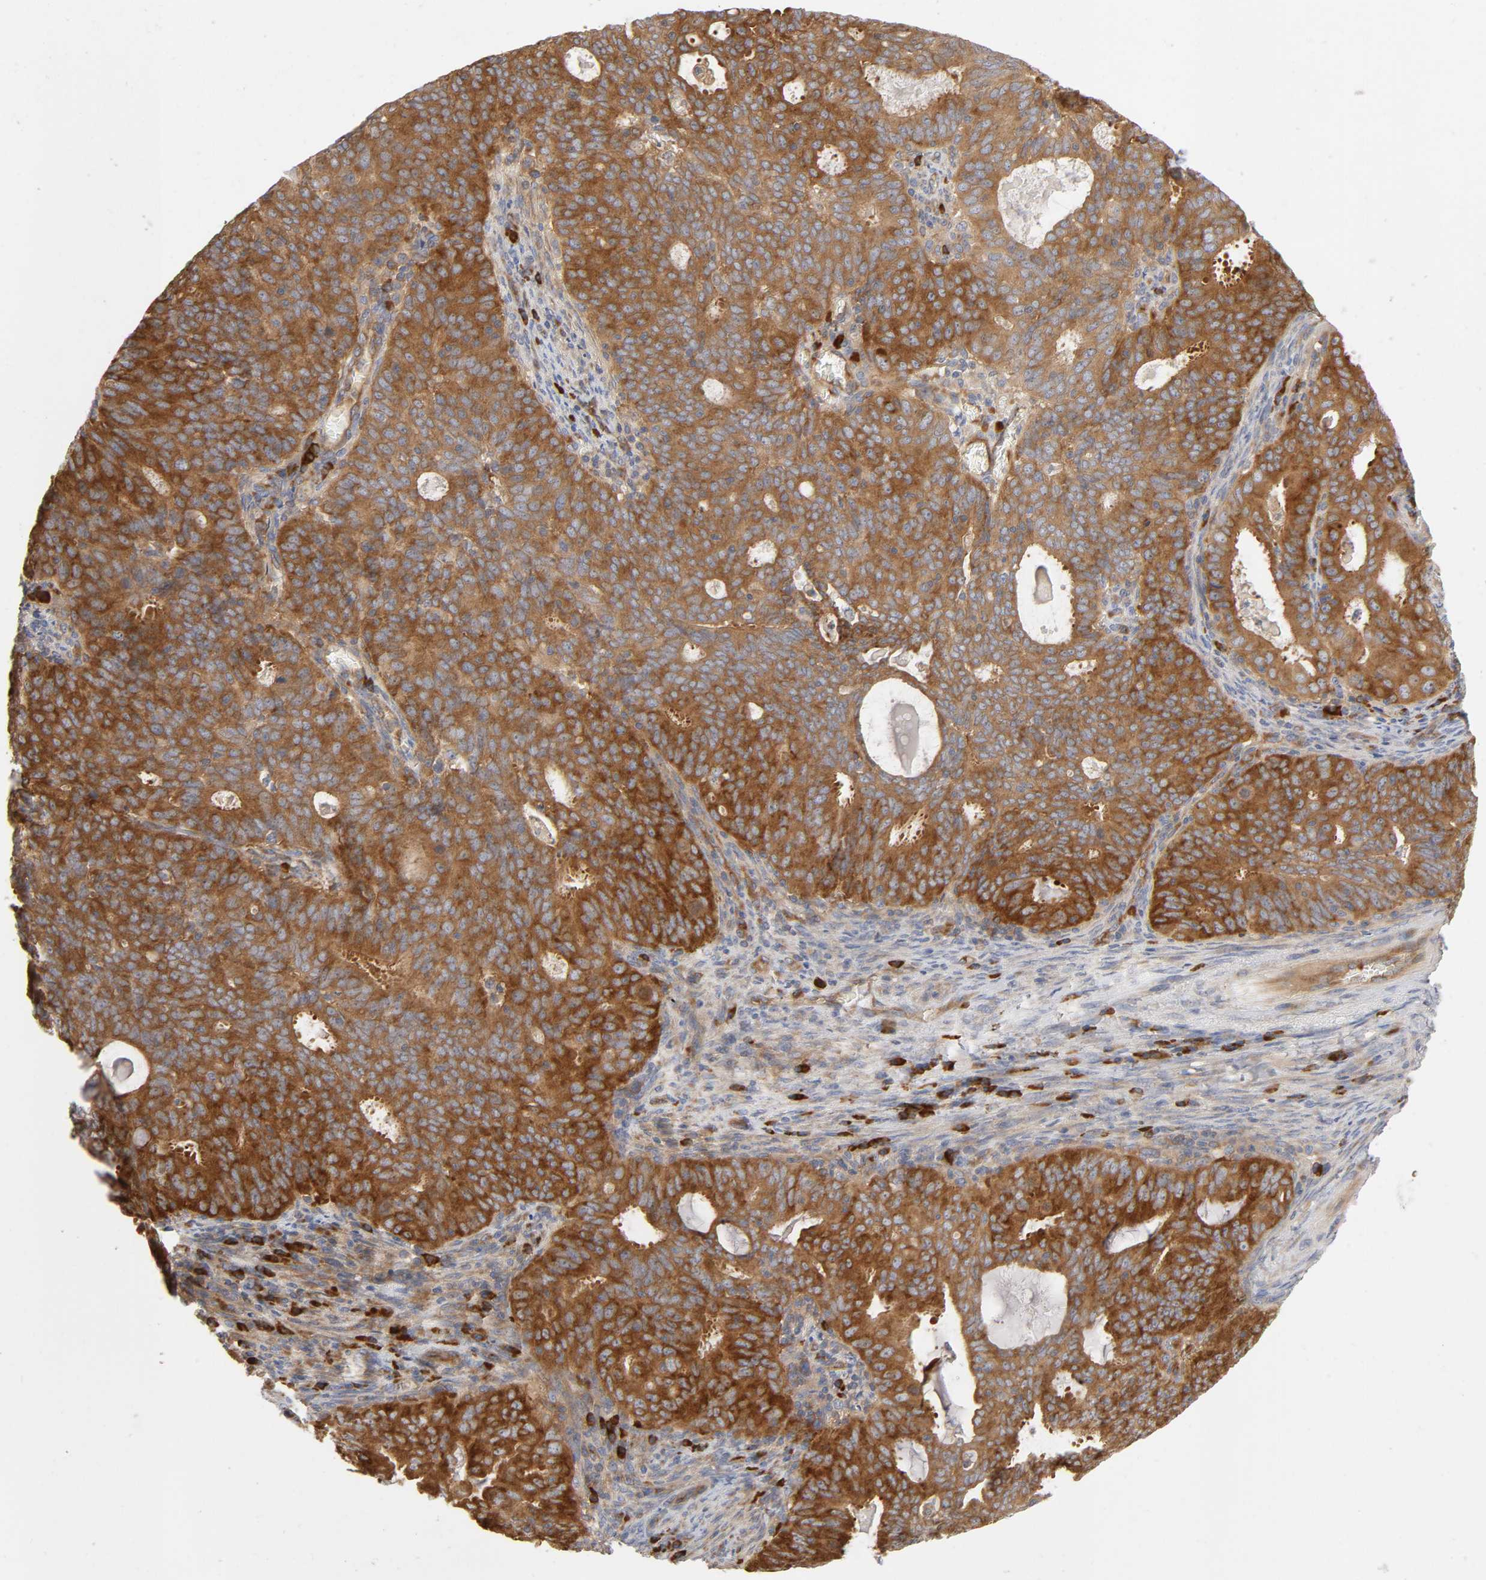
{"staining": {"intensity": "strong", "quantity": ">75%", "location": "cytoplasmic/membranous"}, "tissue": "cervical cancer", "cell_type": "Tumor cells", "image_type": "cancer", "snomed": [{"axis": "morphology", "description": "Adenocarcinoma, NOS"}, {"axis": "topography", "description": "Cervix"}], "caption": "DAB immunohistochemical staining of cervical cancer (adenocarcinoma) reveals strong cytoplasmic/membranous protein positivity in approximately >75% of tumor cells.", "gene": "SCHIP1", "patient": {"sex": "female", "age": 44}}